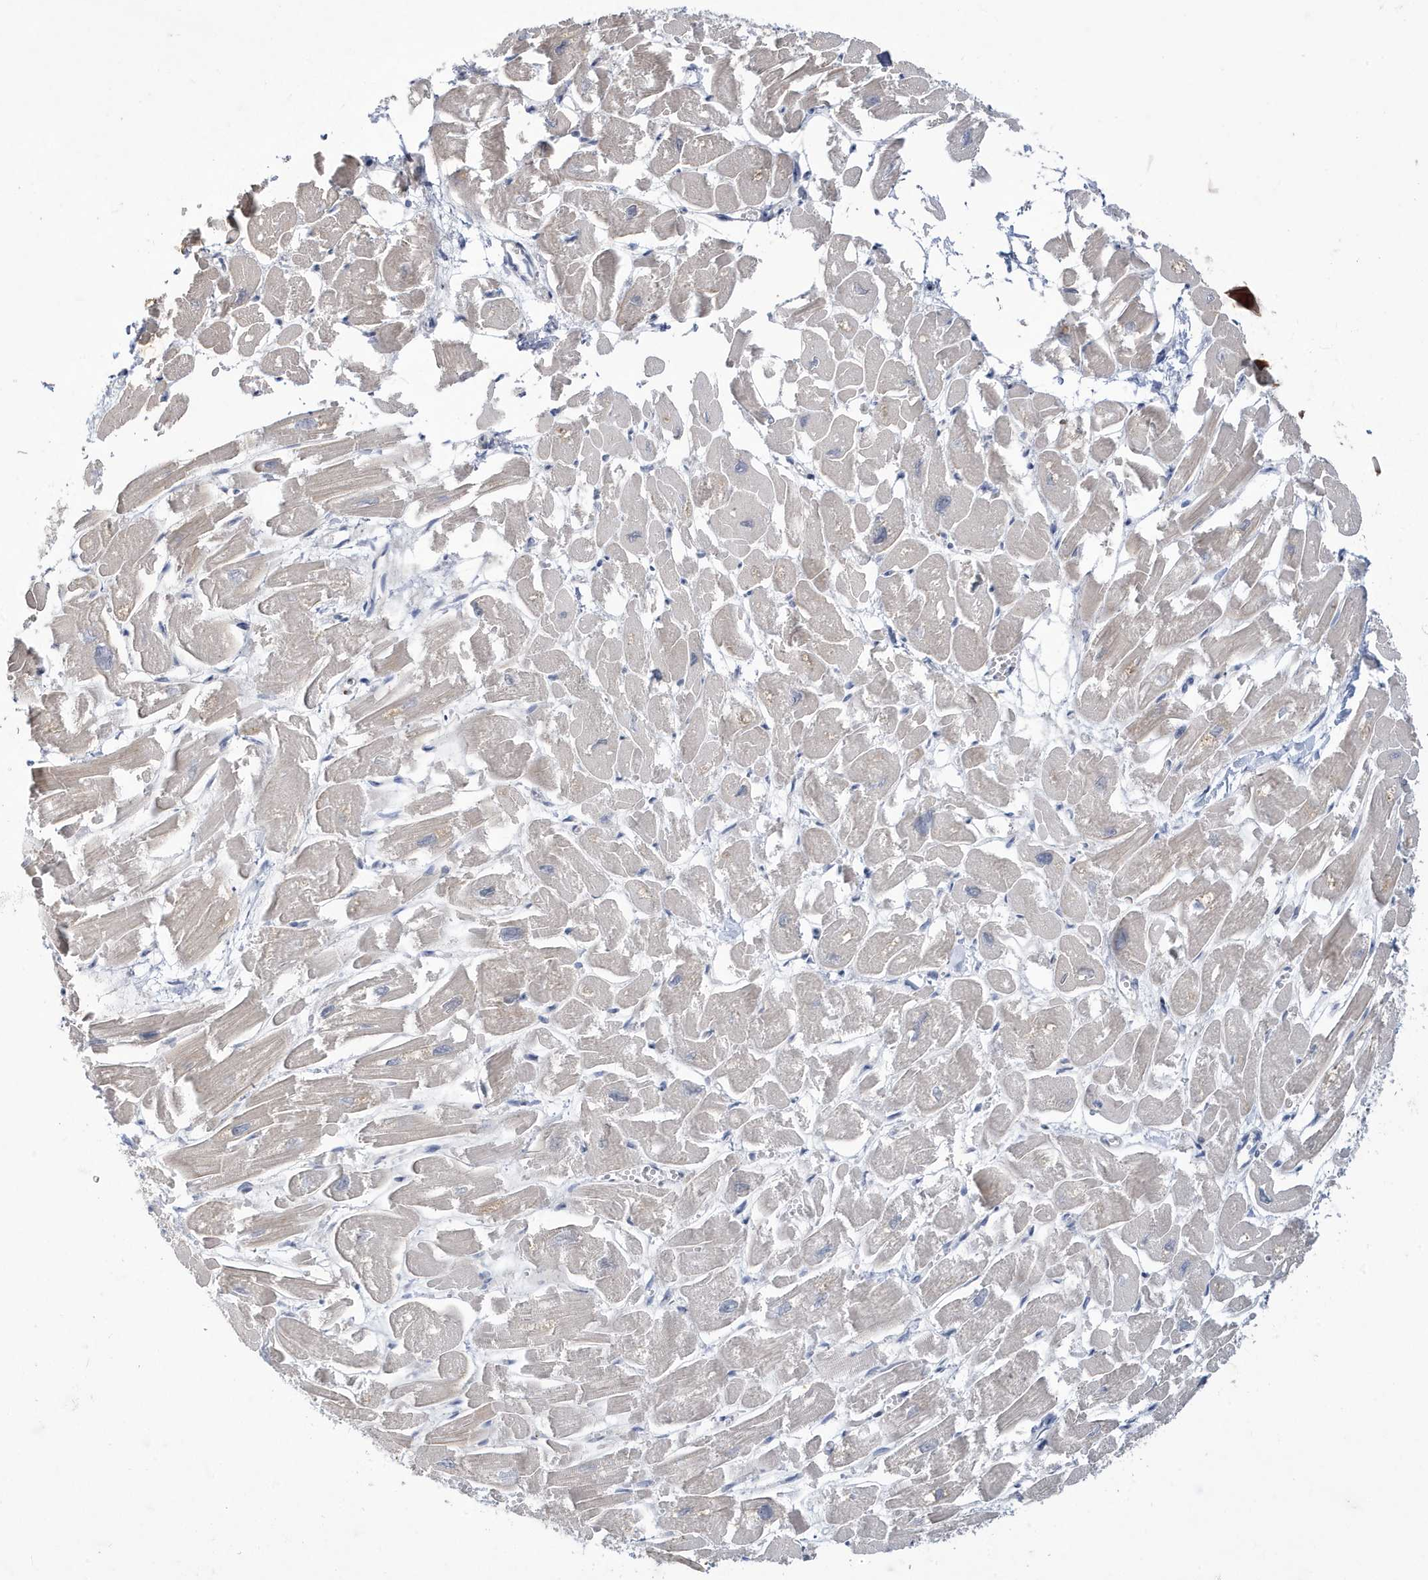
{"staining": {"intensity": "weak", "quantity": "<25%", "location": "cytoplasmic/membranous"}, "tissue": "heart muscle", "cell_type": "Cardiomyocytes", "image_type": "normal", "snomed": [{"axis": "morphology", "description": "Normal tissue, NOS"}, {"axis": "topography", "description": "Heart"}], "caption": "Micrograph shows no significant protein positivity in cardiomyocytes of normal heart muscle.", "gene": "ZNF654", "patient": {"sex": "male", "age": 54}}